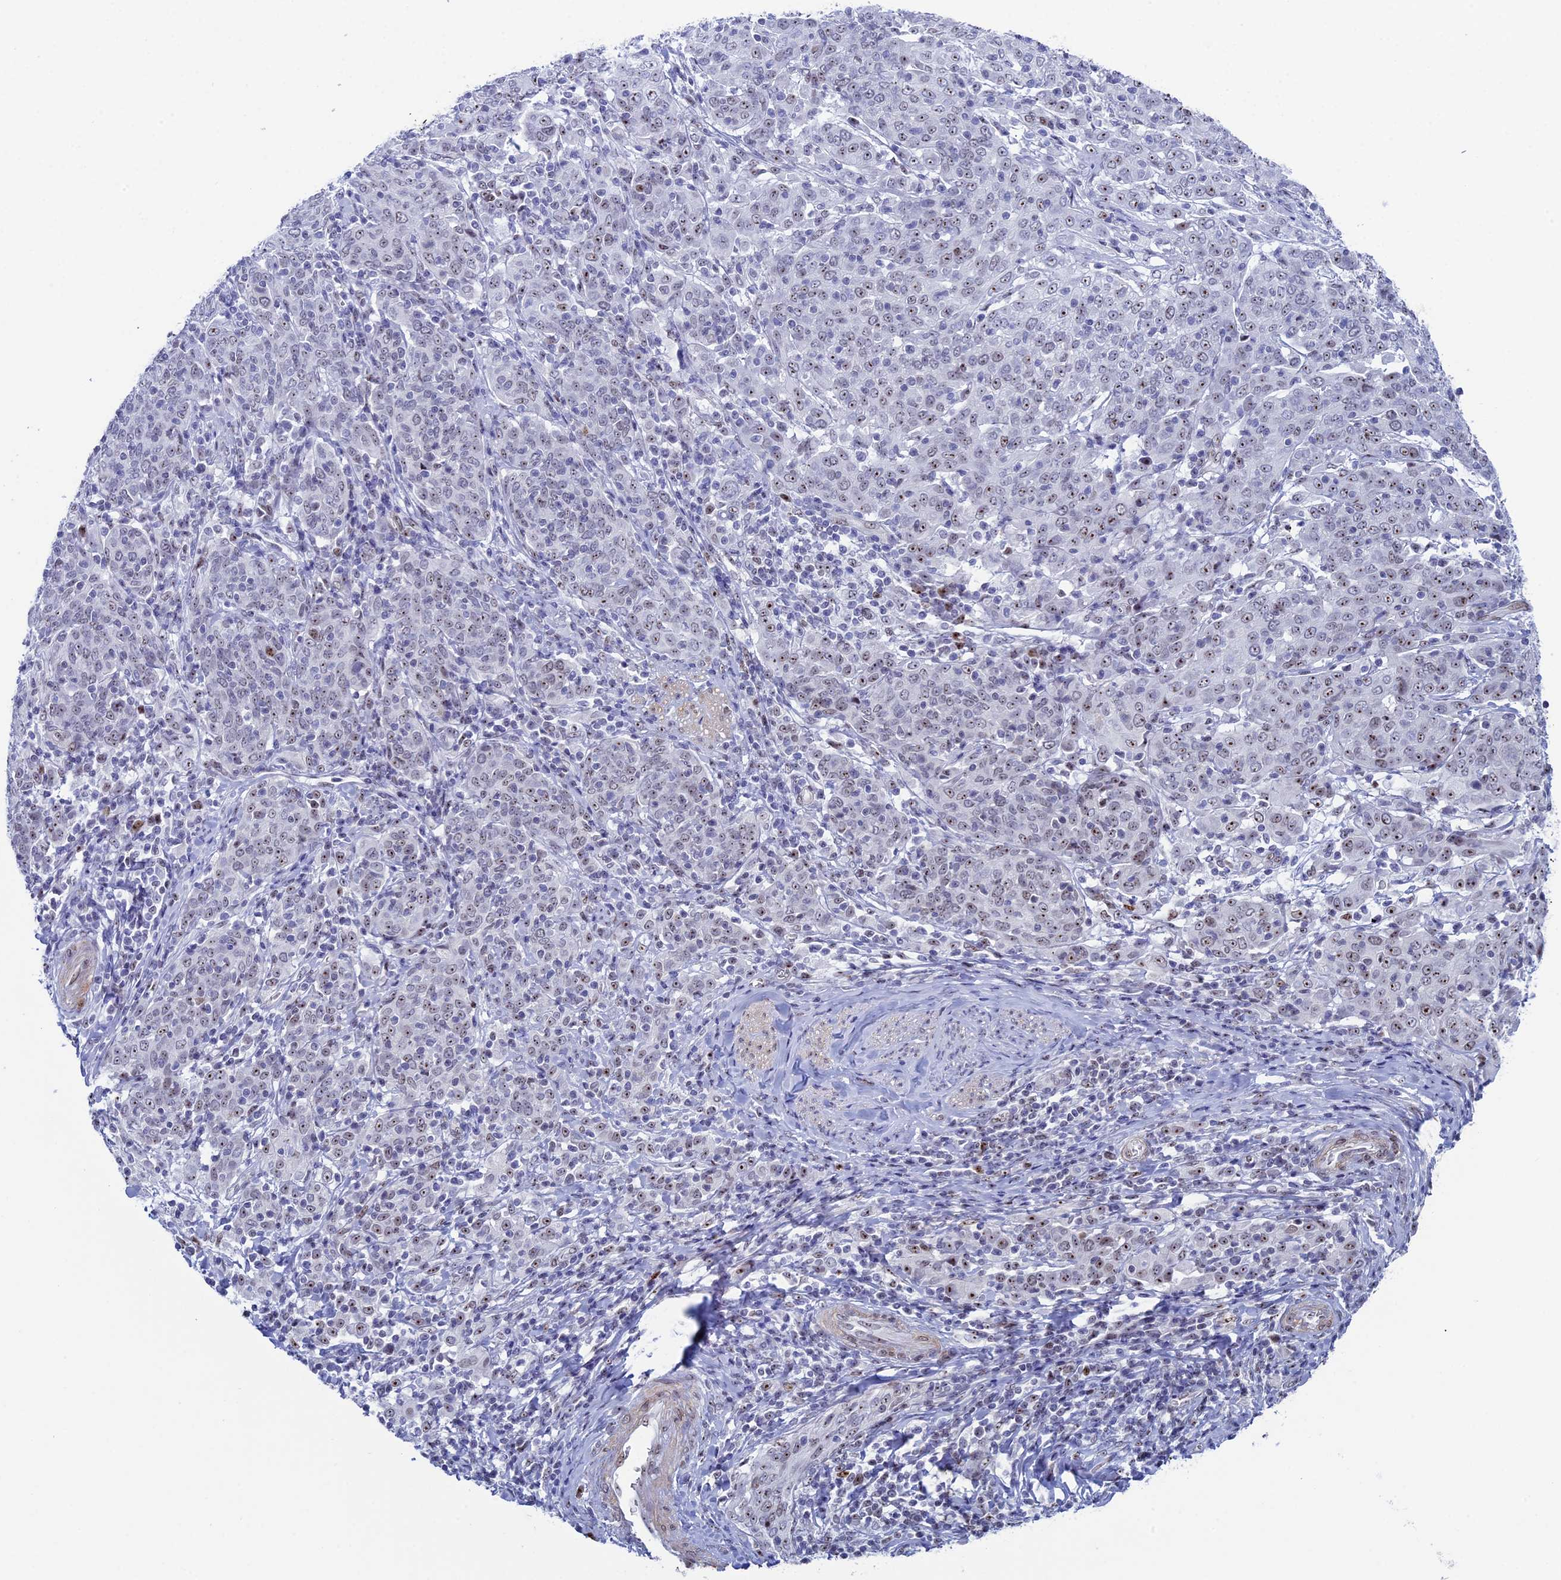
{"staining": {"intensity": "weak", "quantity": "25%-75%", "location": "nuclear"}, "tissue": "cervical cancer", "cell_type": "Tumor cells", "image_type": "cancer", "snomed": [{"axis": "morphology", "description": "Squamous cell carcinoma, NOS"}, {"axis": "topography", "description": "Cervix"}], "caption": "Immunohistochemical staining of squamous cell carcinoma (cervical) exhibits low levels of weak nuclear protein expression in approximately 25%-75% of tumor cells.", "gene": "CCDC86", "patient": {"sex": "female", "age": 67}}